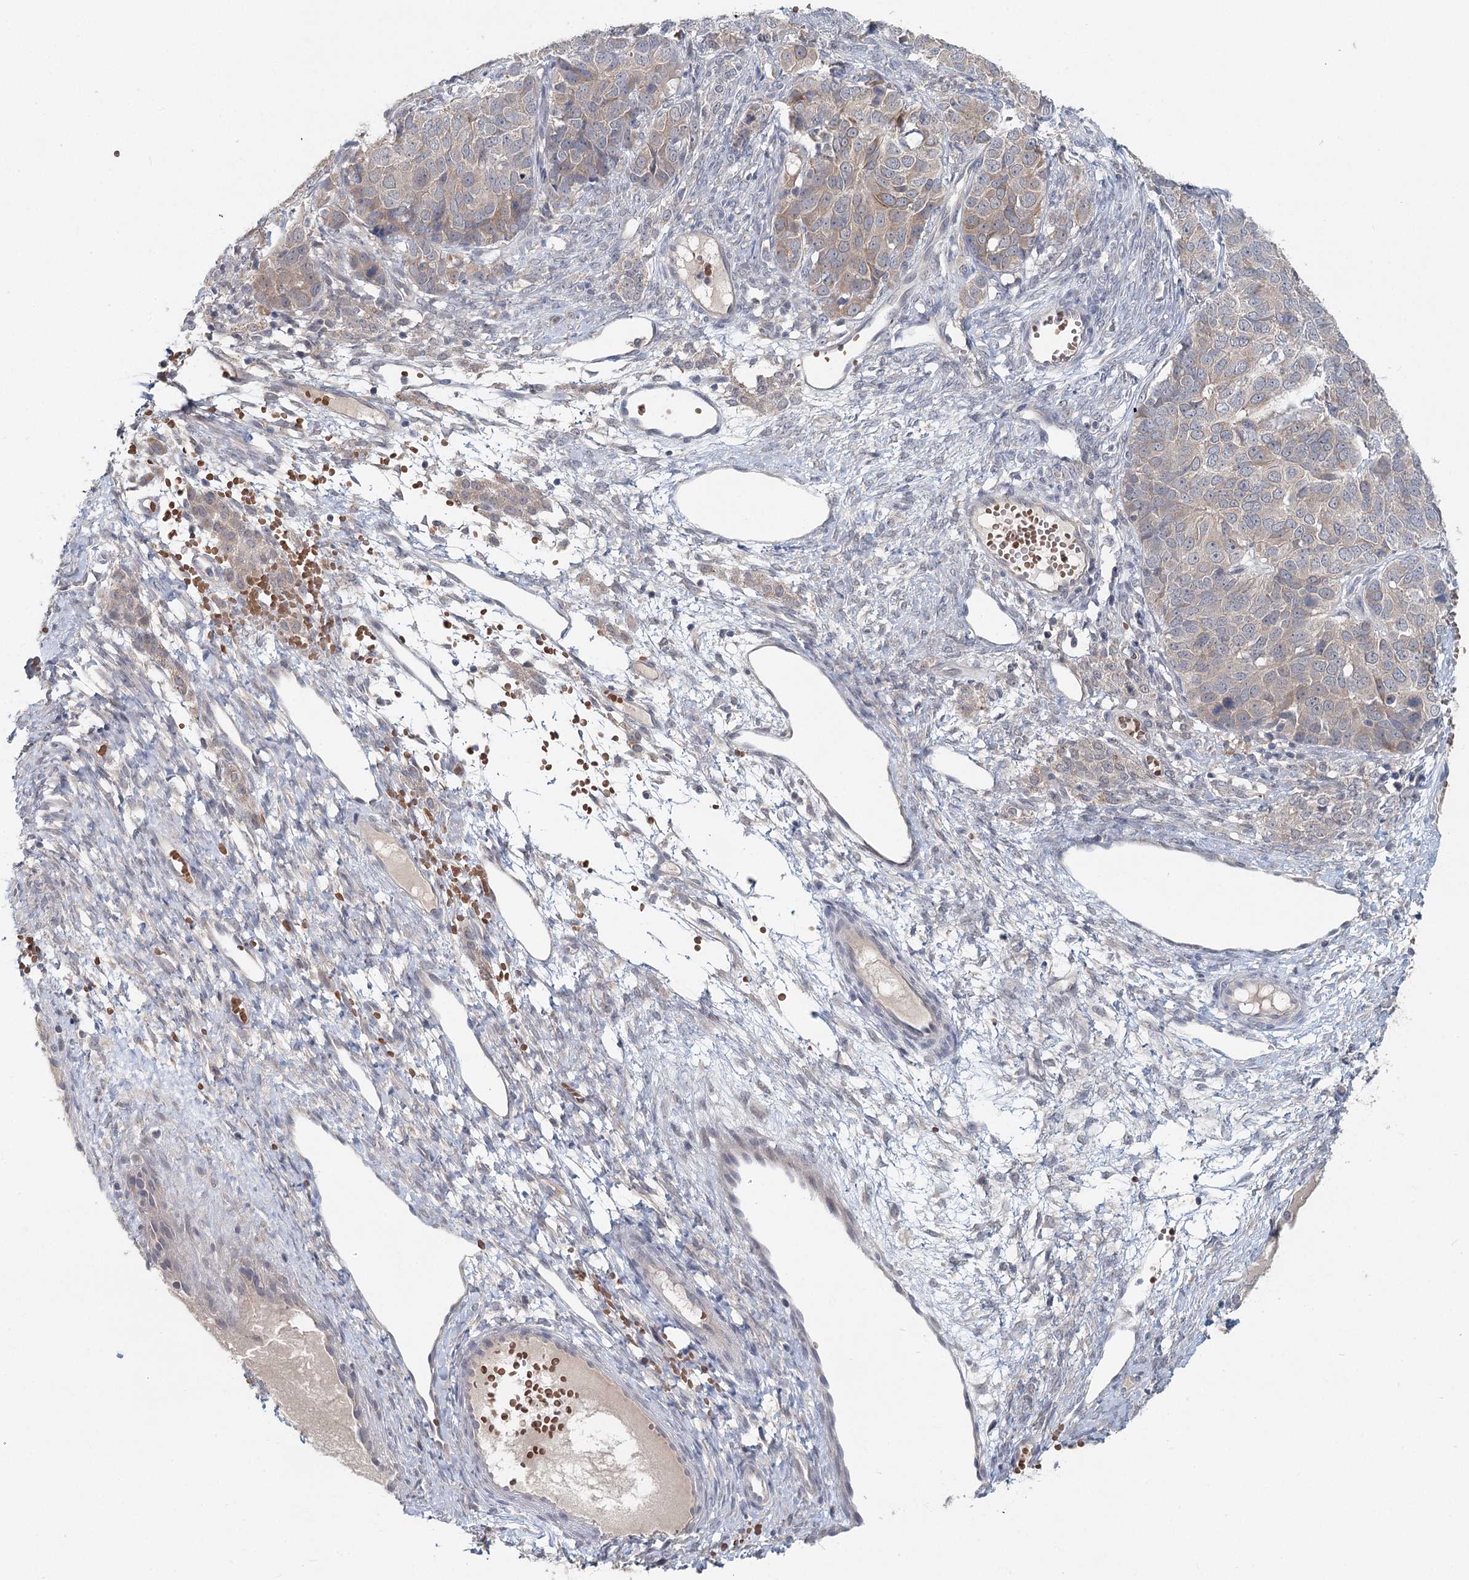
{"staining": {"intensity": "weak", "quantity": "<25%", "location": "cytoplasmic/membranous"}, "tissue": "ovarian cancer", "cell_type": "Tumor cells", "image_type": "cancer", "snomed": [{"axis": "morphology", "description": "Carcinoma, endometroid"}, {"axis": "topography", "description": "Ovary"}], "caption": "This is an immunohistochemistry (IHC) image of human endometroid carcinoma (ovarian). There is no expression in tumor cells.", "gene": "FBXO7", "patient": {"sex": "female", "age": 51}}